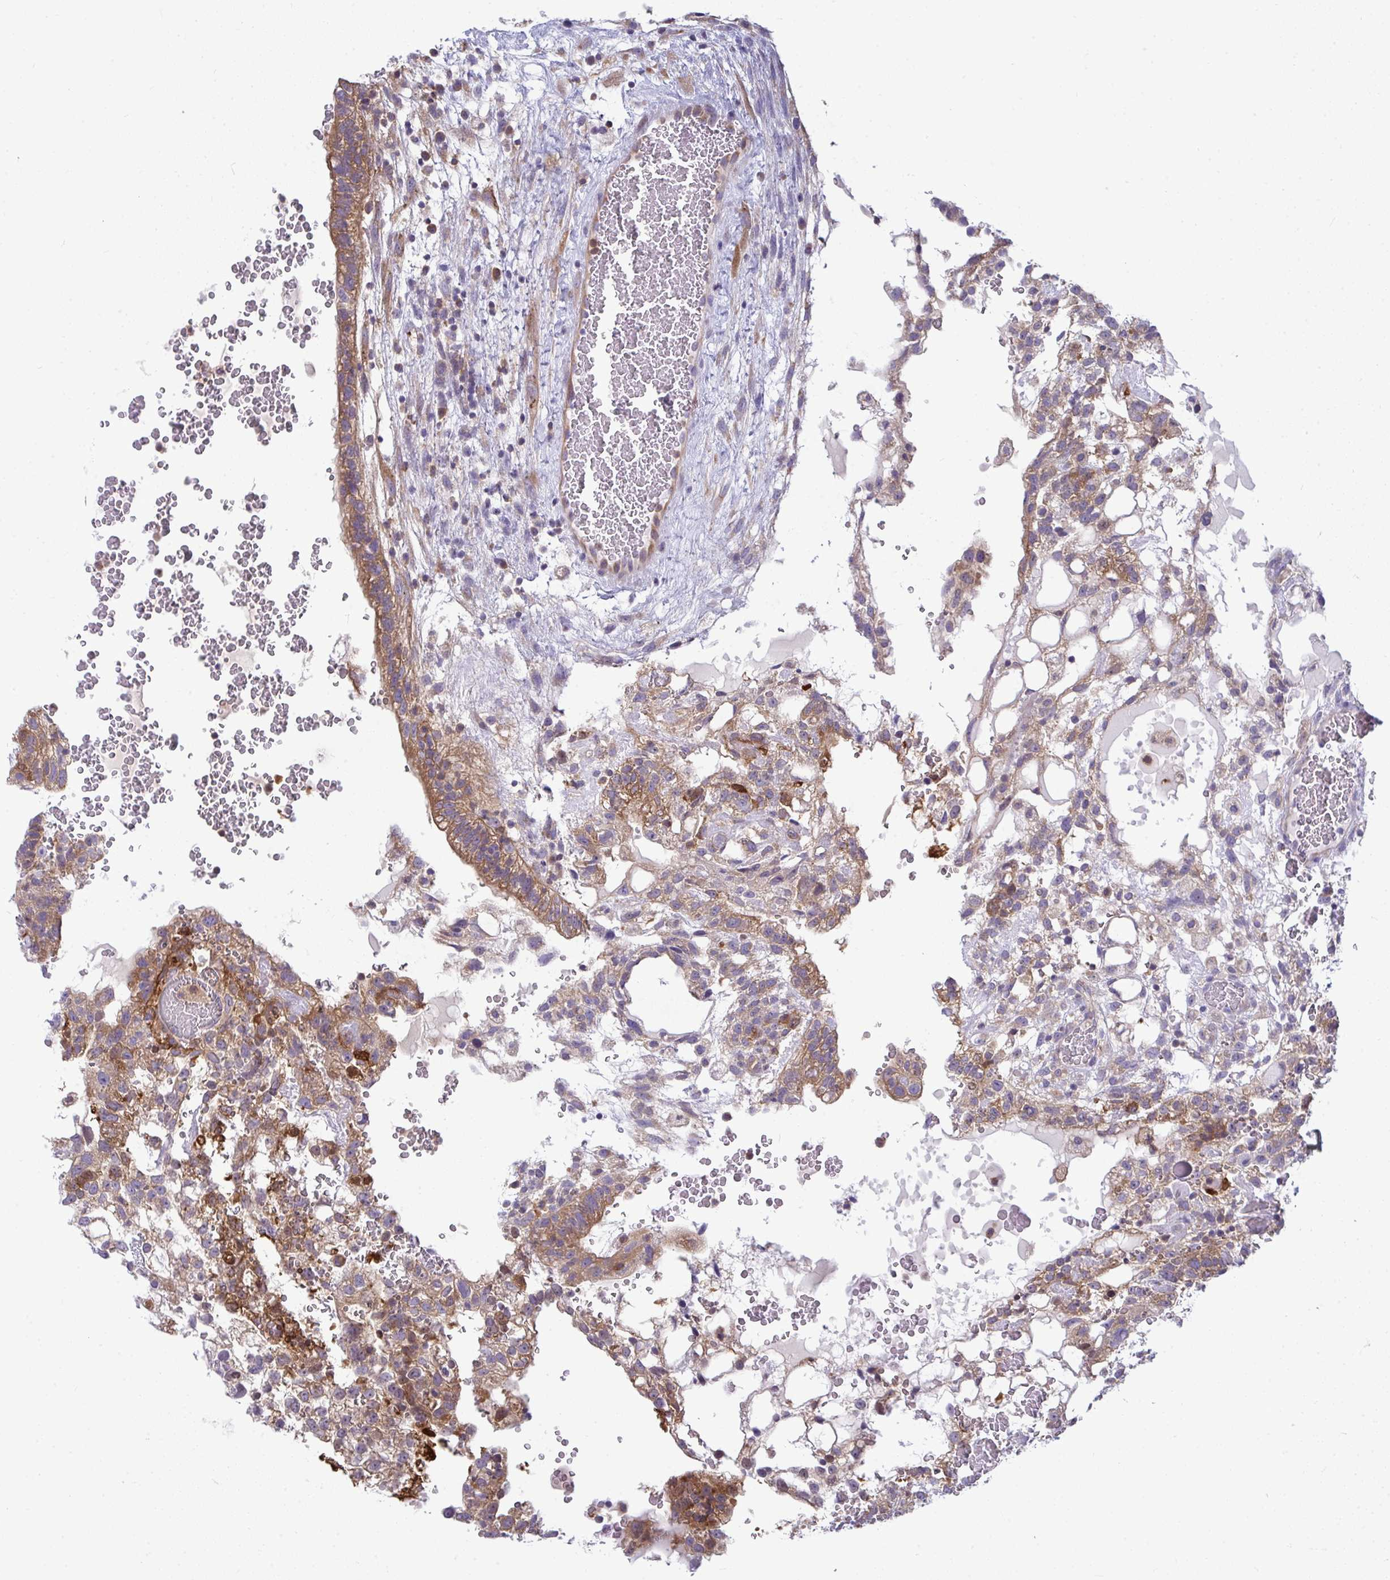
{"staining": {"intensity": "moderate", "quantity": ">75%", "location": "cytoplasmic/membranous"}, "tissue": "testis cancer", "cell_type": "Tumor cells", "image_type": "cancer", "snomed": [{"axis": "morphology", "description": "Normal tissue, NOS"}, {"axis": "morphology", "description": "Carcinoma, Embryonal, NOS"}, {"axis": "topography", "description": "Testis"}], "caption": "Immunohistochemical staining of human embryonal carcinoma (testis) displays moderate cytoplasmic/membranous protein staining in about >75% of tumor cells.", "gene": "SLC30A6", "patient": {"sex": "male", "age": 32}}